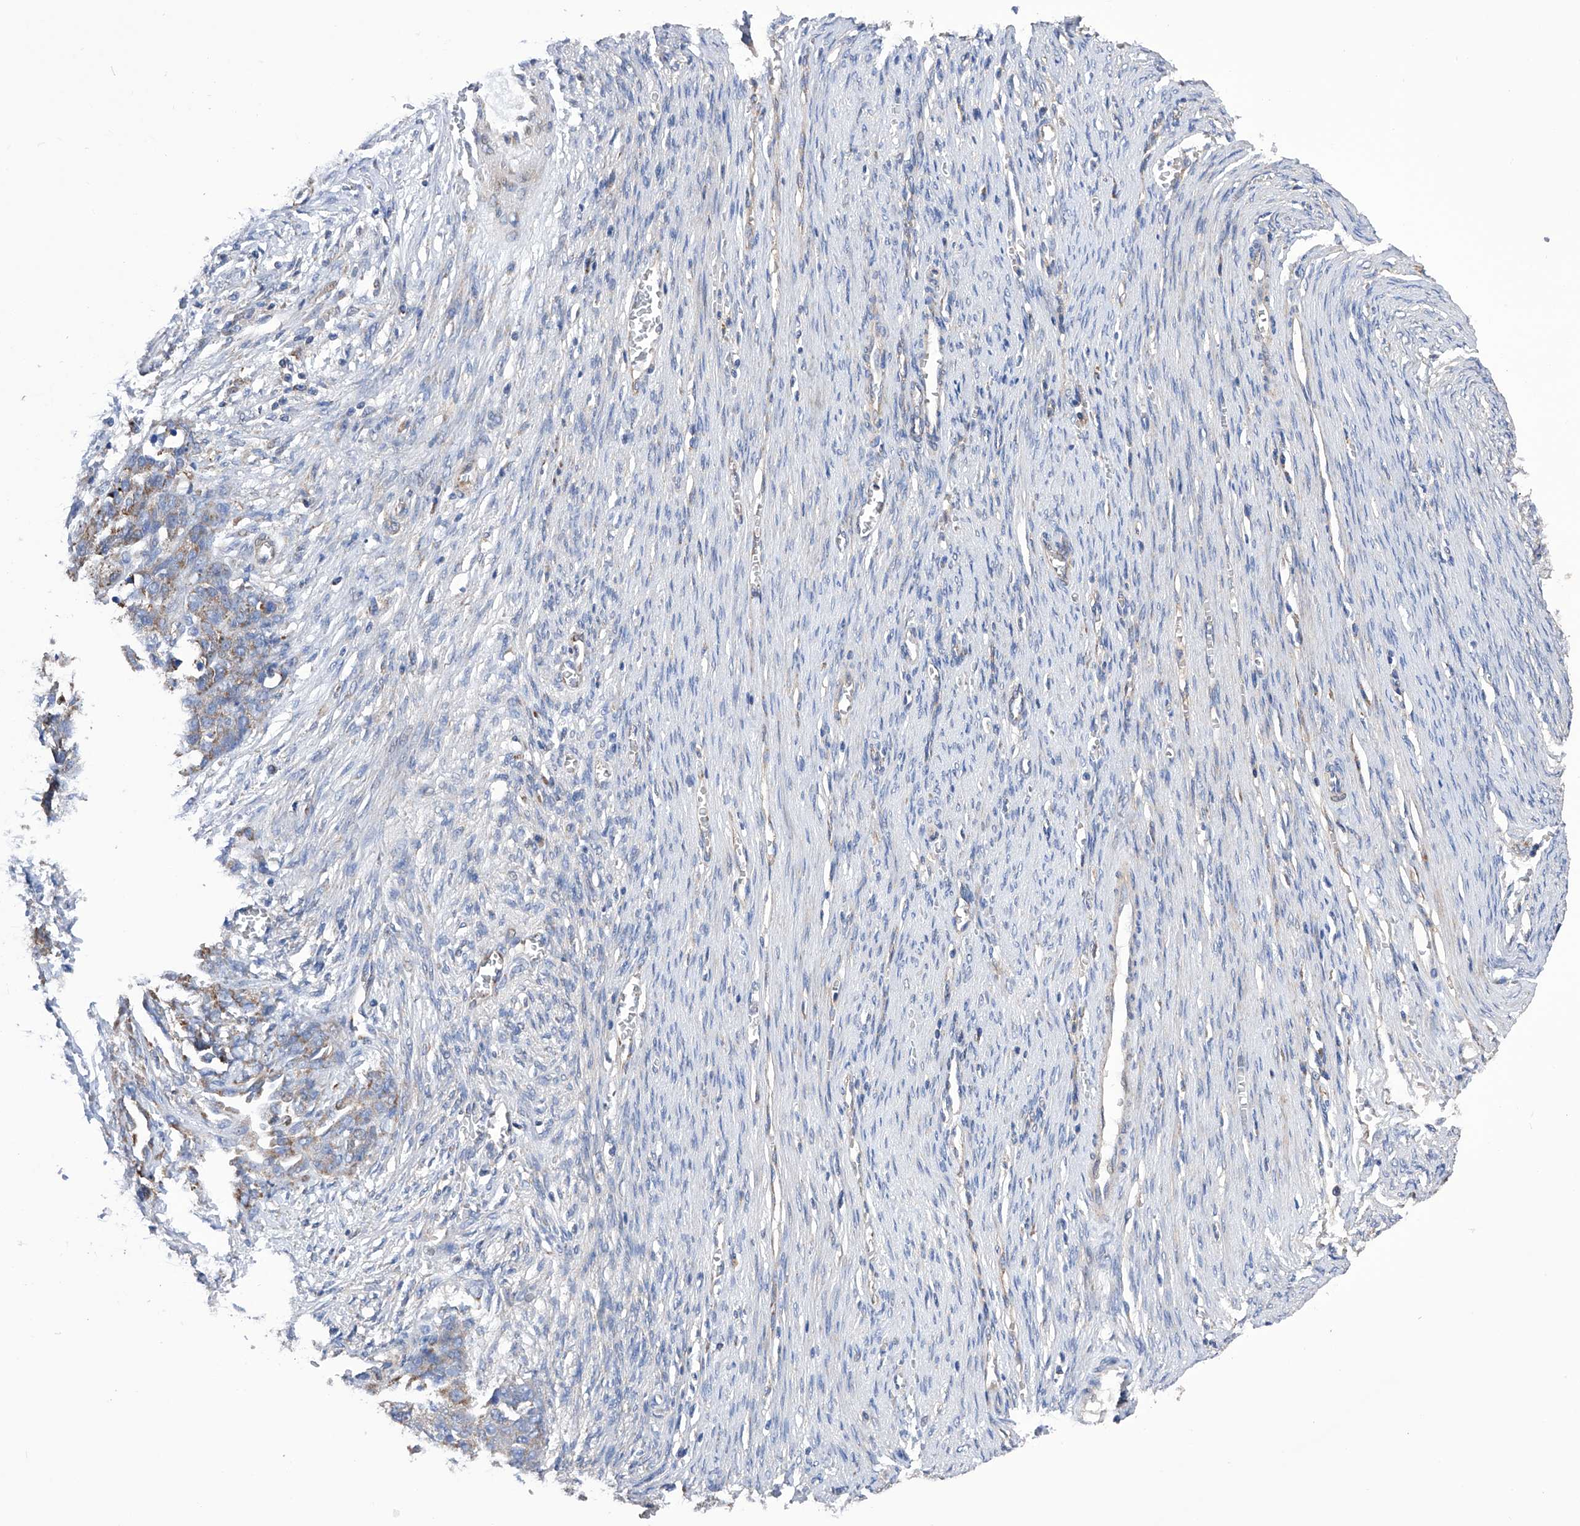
{"staining": {"intensity": "weak", "quantity": "25%-75%", "location": "cytoplasmic/membranous"}, "tissue": "ovarian cancer", "cell_type": "Tumor cells", "image_type": "cancer", "snomed": [{"axis": "morphology", "description": "Cystadenocarcinoma, serous, NOS"}, {"axis": "topography", "description": "Ovary"}], "caption": "Protein expression analysis of ovarian cancer exhibits weak cytoplasmic/membranous positivity in about 25%-75% of tumor cells. (IHC, brightfield microscopy, high magnification).", "gene": "EFCAB2", "patient": {"sex": "female", "age": 44}}